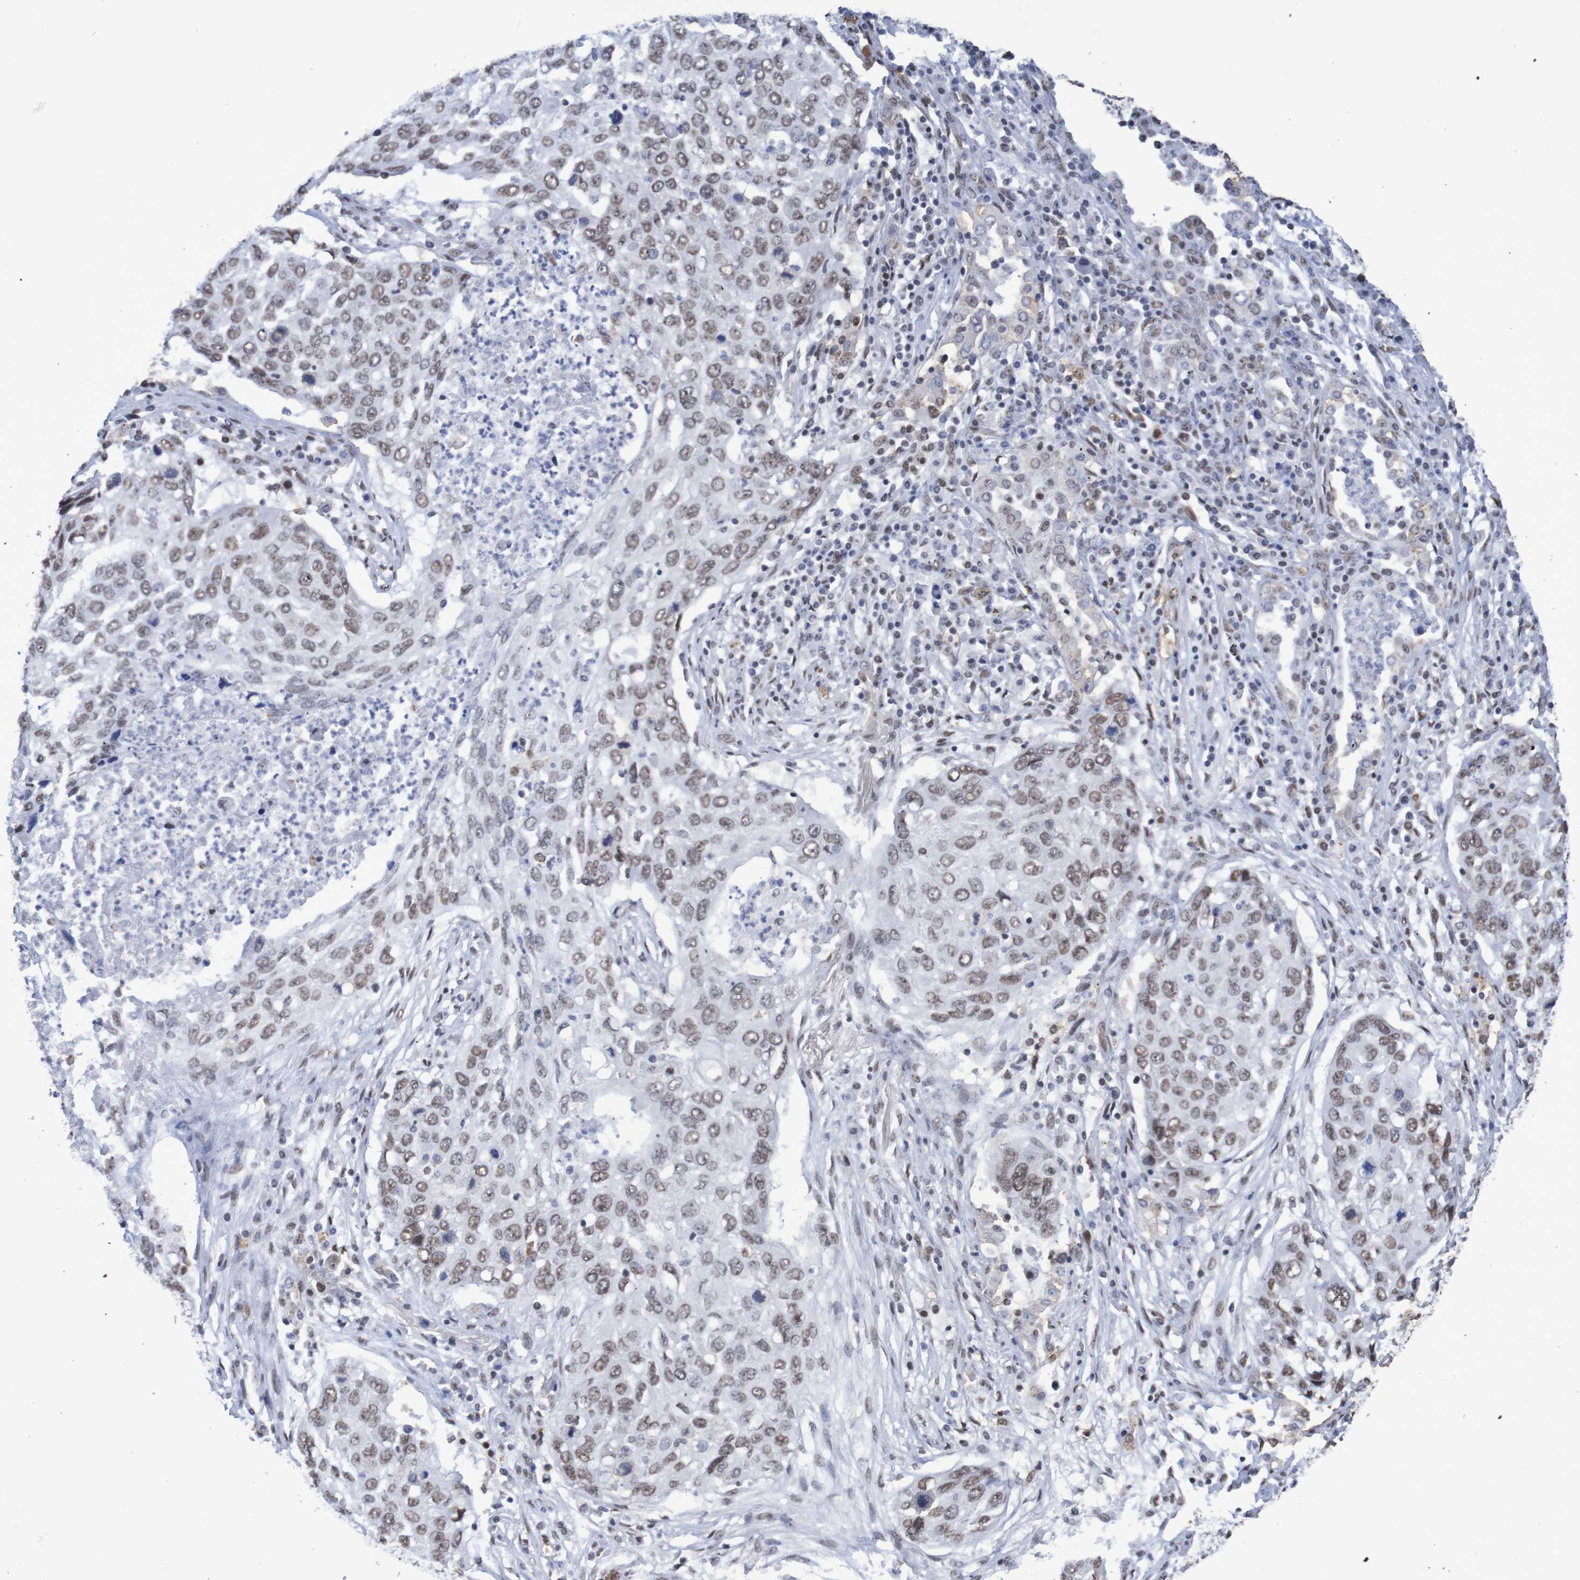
{"staining": {"intensity": "moderate", "quantity": ">75%", "location": "nuclear"}, "tissue": "lung cancer", "cell_type": "Tumor cells", "image_type": "cancer", "snomed": [{"axis": "morphology", "description": "Squamous cell carcinoma, NOS"}, {"axis": "topography", "description": "Lung"}], "caption": "Squamous cell carcinoma (lung) stained for a protein (brown) exhibits moderate nuclear positive positivity in approximately >75% of tumor cells.", "gene": "MRTFB", "patient": {"sex": "female", "age": 63}}